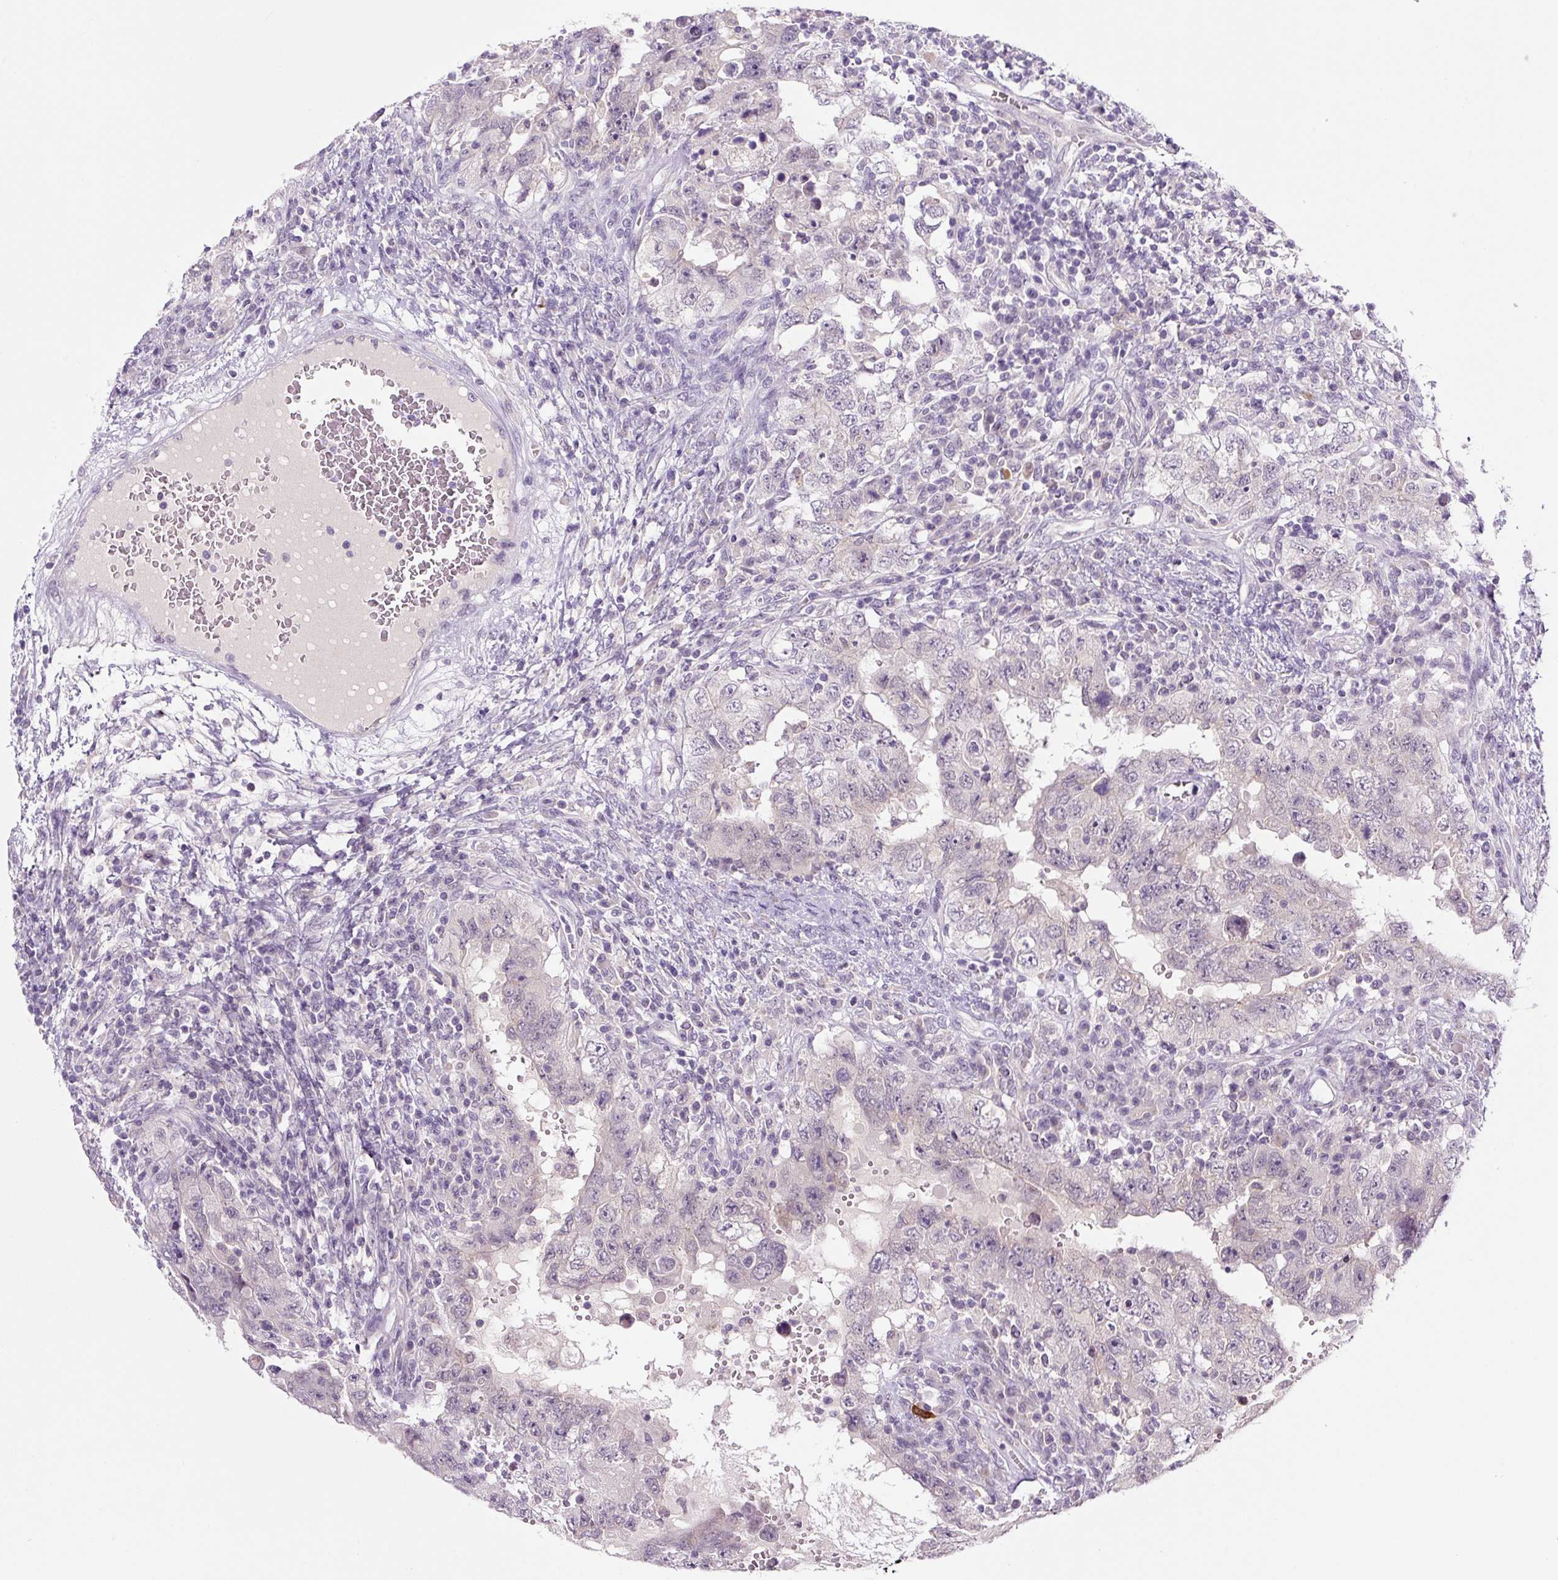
{"staining": {"intensity": "negative", "quantity": "none", "location": "none"}, "tissue": "testis cancer", "cell_type": "Tumor cells", "image_type": "cancer", "snomed": [{"axis": "morphology", "description": "Carcinoma, Embryonal, NOS"}, {"axis": "topography", "description": "Testis"}], "caption": "This is a photomicrograph of IHC staining of testis cancer (embryonal carcinoma), which shows no positivity in tumor cells.", "gene": "PRKAA2", "patient": {"sex": "male", "age": 26}}